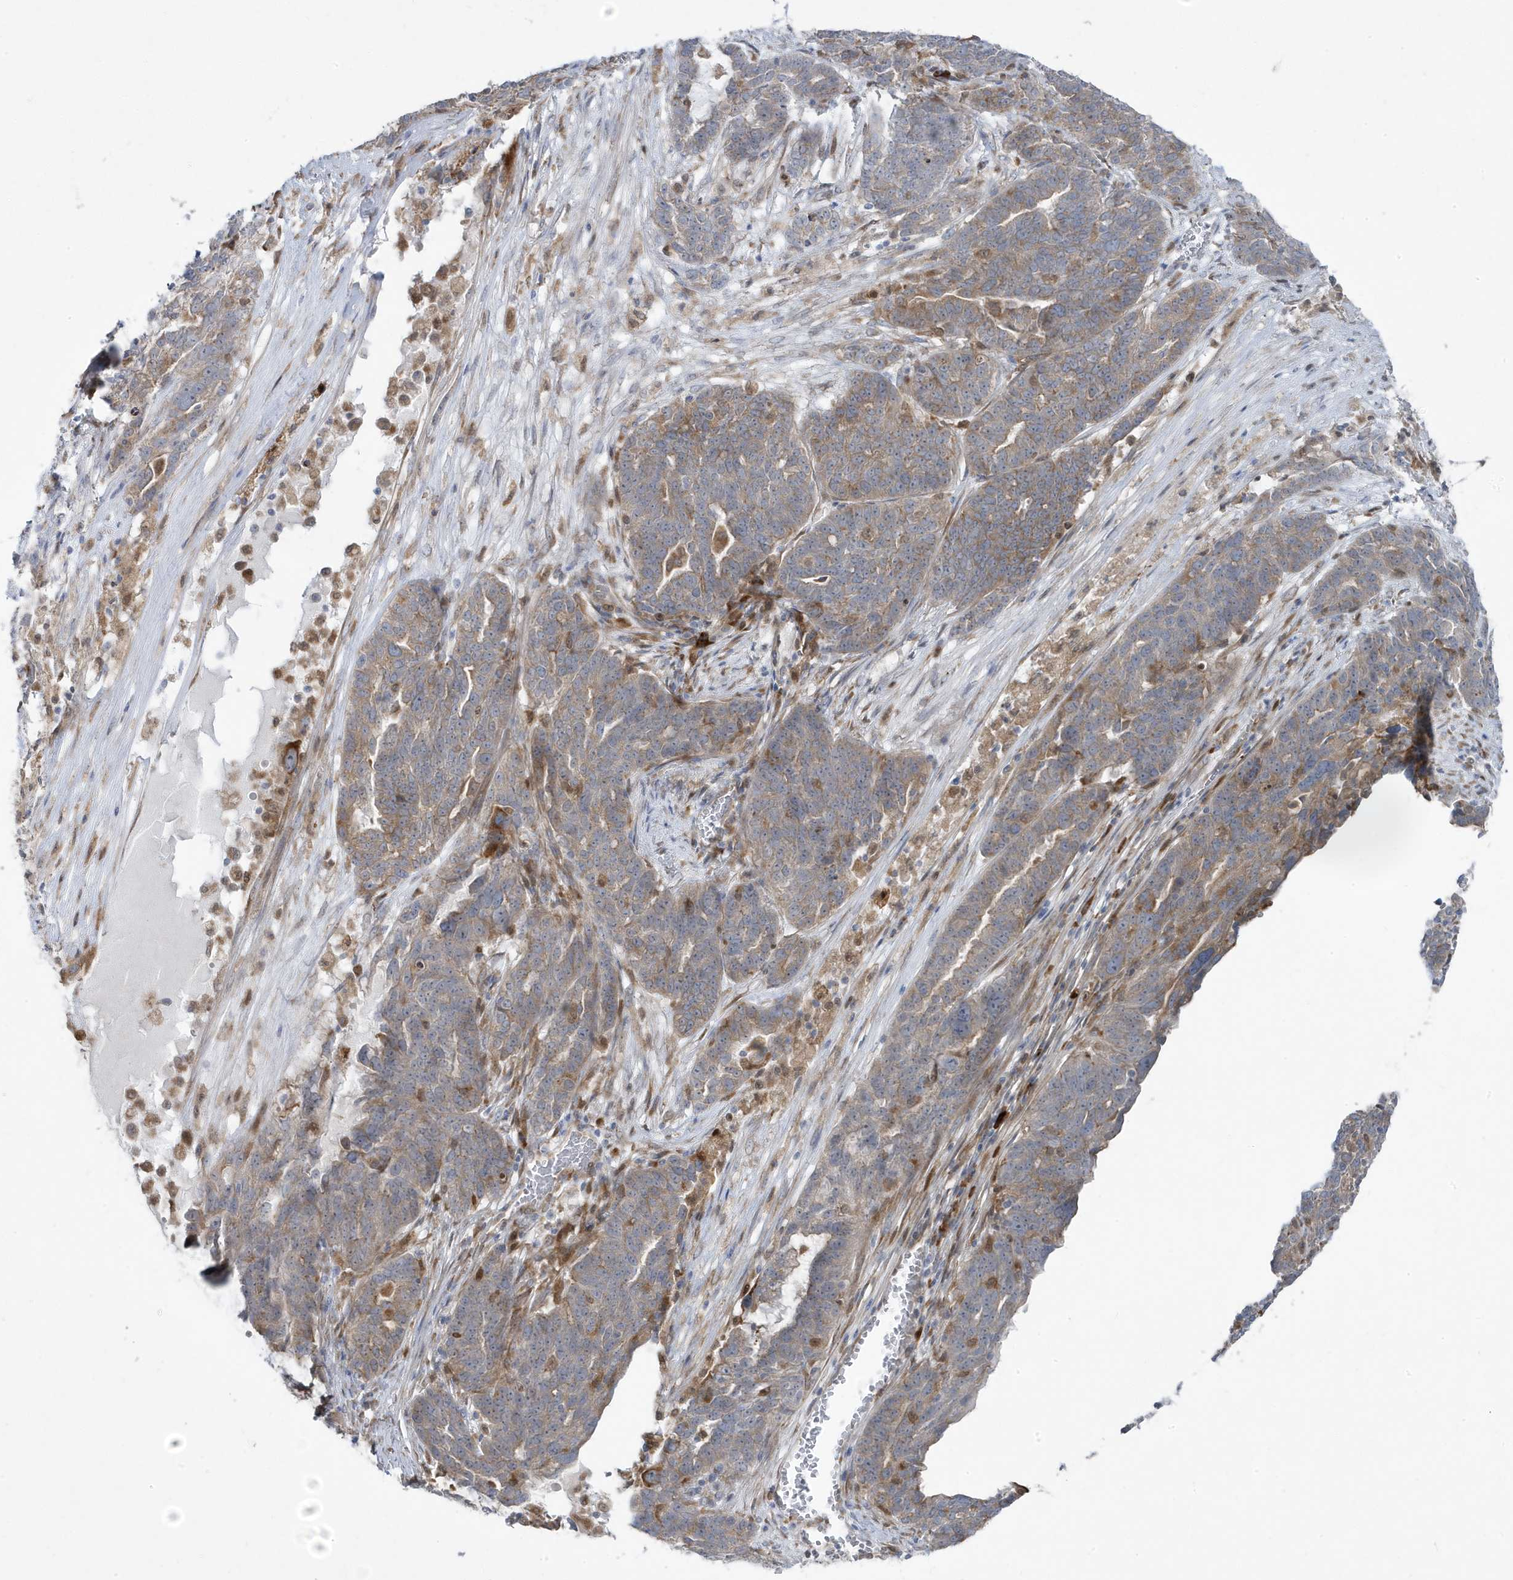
{"staining": {"intensity": "weak", "quantity": ">75%", "location": "cytoplasmic/membranous"}, "tissue": "ovarian cancer", "cell_type": "Tumor cells", "image_type": "cancer", "snomed": [{"axis": "morphology", "description": "Cystadenocarcinoma, serous, NOS"}, {"axis": "topography", "description": "Ovary"}], "caption": "Immunohistochemical staining of human ovarian serous cystadenocarcinoma displays low levels of weak cytoplasmic/membranous protein expression in approximately >75% of tumor cells. Using DAB (brown) and hematoxylin (blue) stains, captured at high magnification using brightfield microscopy.", "gene": "ZNF654", "patient": {"sex": "female", "age": 59}}